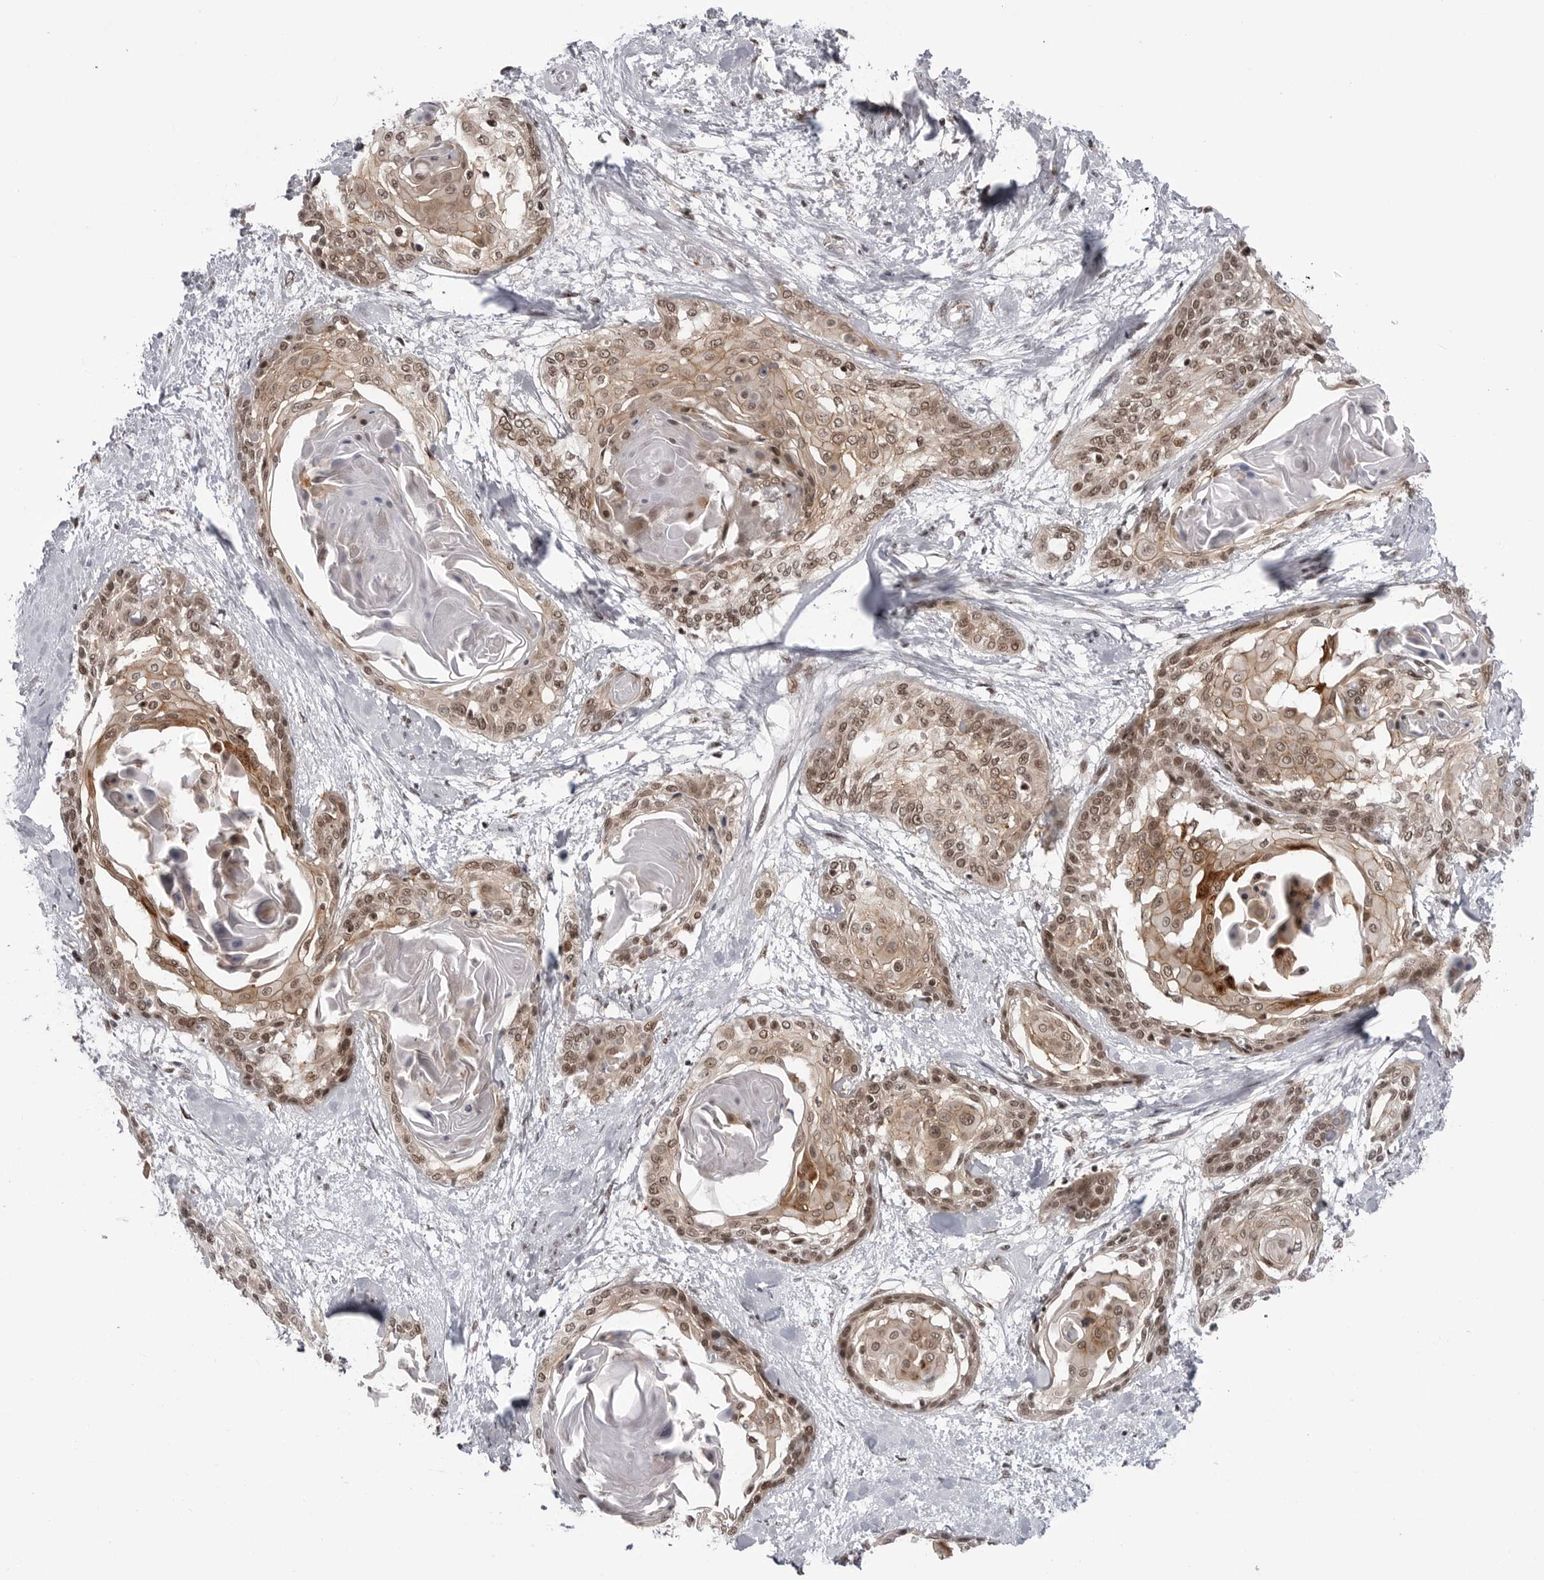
{"staining": {"intensity": "moderate", "quantity": ">75%", "location": "cytoplasmic/membranous,nuclear"}, "tissue": "cervical cancer", "cell_type": "Tumor cells", "image_type": "cancer", "snomed": [{"axis": "morphology", "description": "Squamous cell carcinoma, NOS"}, {"axis": "topography", "description": "Cervix"}], "caption": "There is medium levels of moderate cytoplasmic/membranous and nuclear staining in tumor cells of cervical squamous cell carcinoma, as demonstrated by immunohistochemical staining (brown color).", "gene": "TRIM66", "patient": {"sex": "female", "age": 57}}